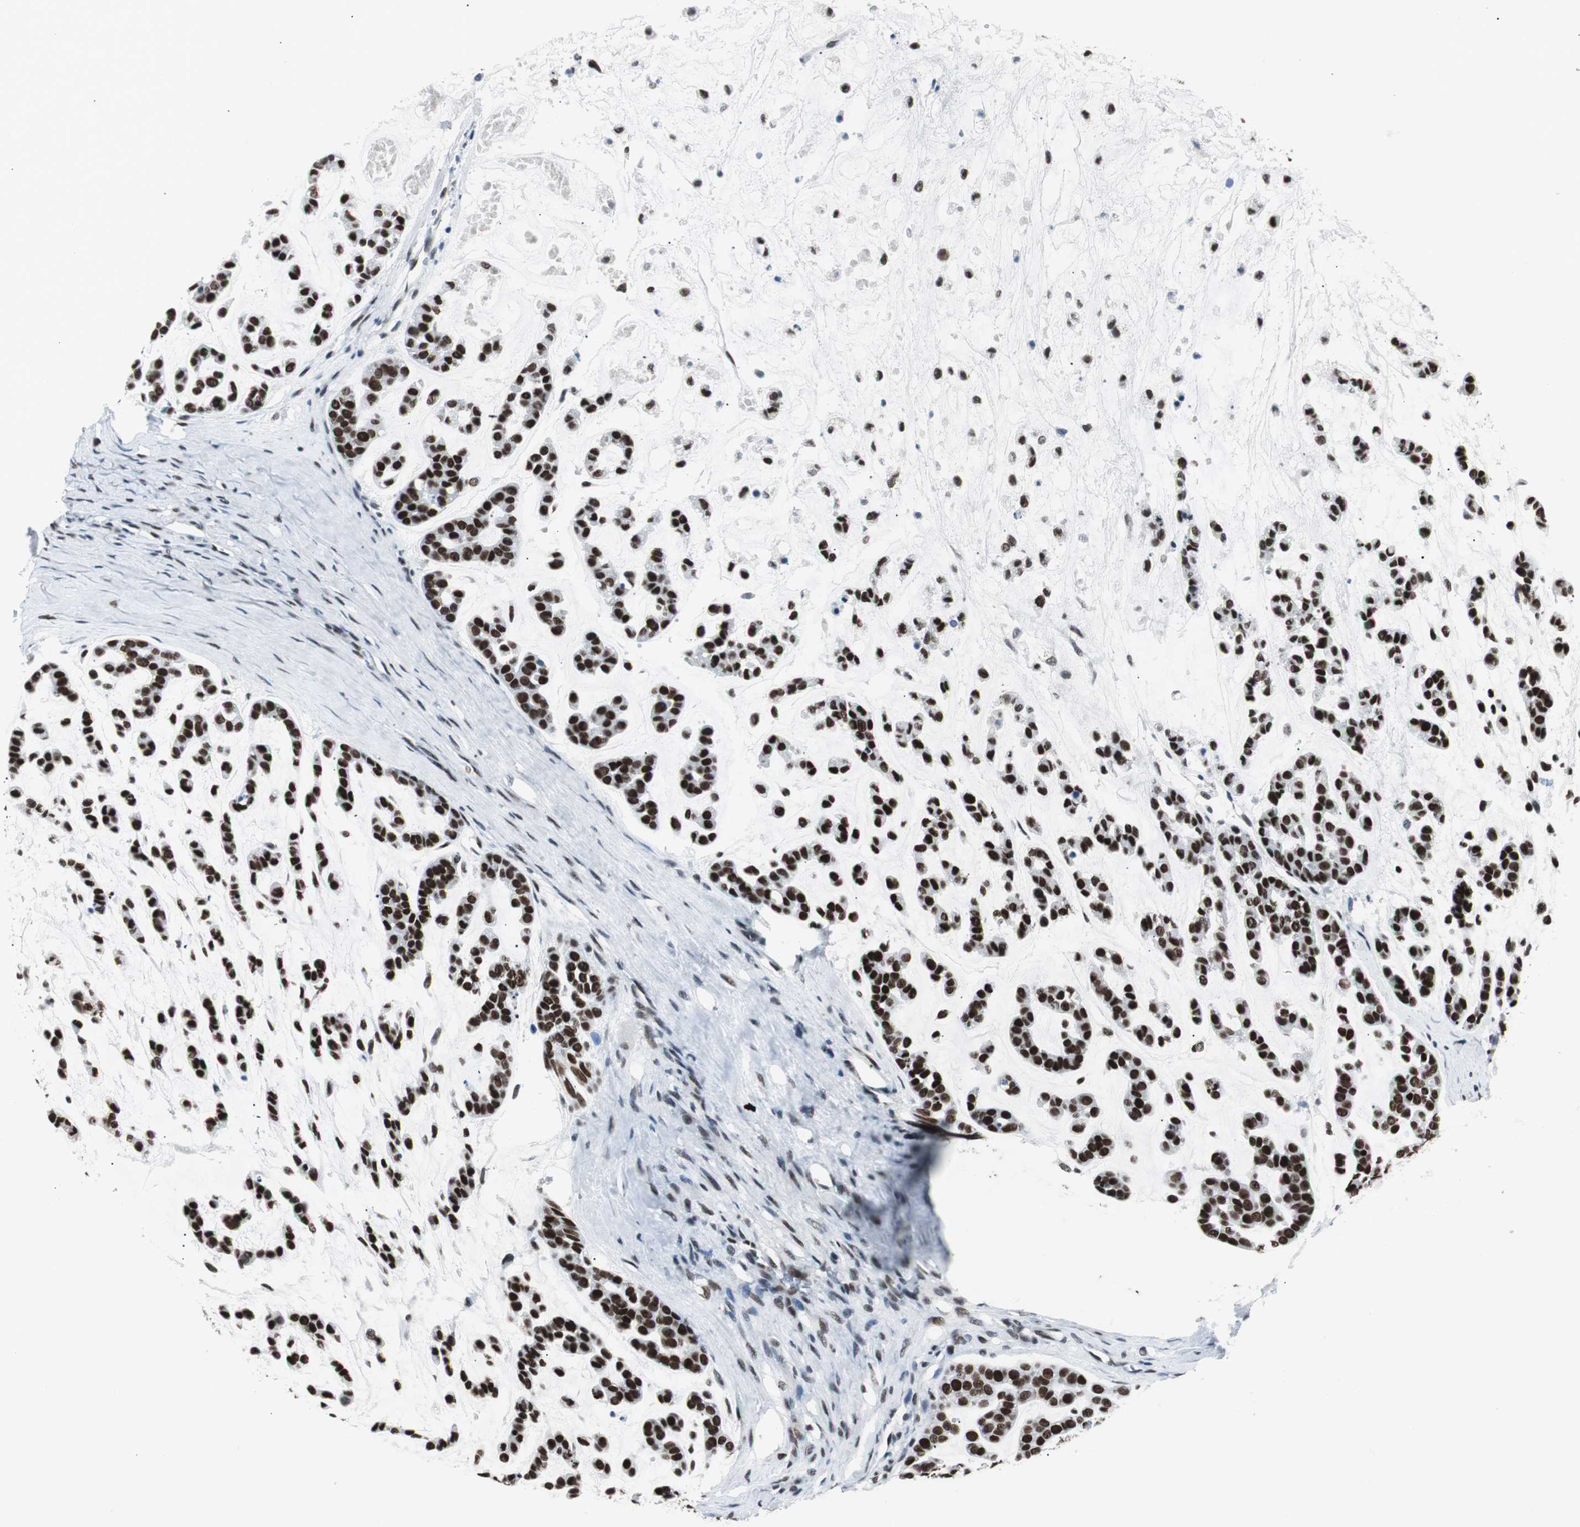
{"staining": {"intensity": "strong", "quantity": ">75%", "location": "nuclear"}, "tissue": "head and neck cancer", "cell_type": "Tumor cells", "image_type": "cancer", "snomed": [{"axis": "morphology", "description": "Adenocarcinoma, NOS"}, {"axis": "morphology", "description": "Adenoma, NOS"}, {"axis": "topography", "description": "Head-Neck"}], "caption": "Immunohistochemistry (IHC) image of head and neck cancer (adenoma) stained for a protein (brown), which shows high levels of strong nuclear positivity in approximately >75% of tumor cells.", "gene": "XRCC1", "patient": {"sex": "female", "age": 55}}